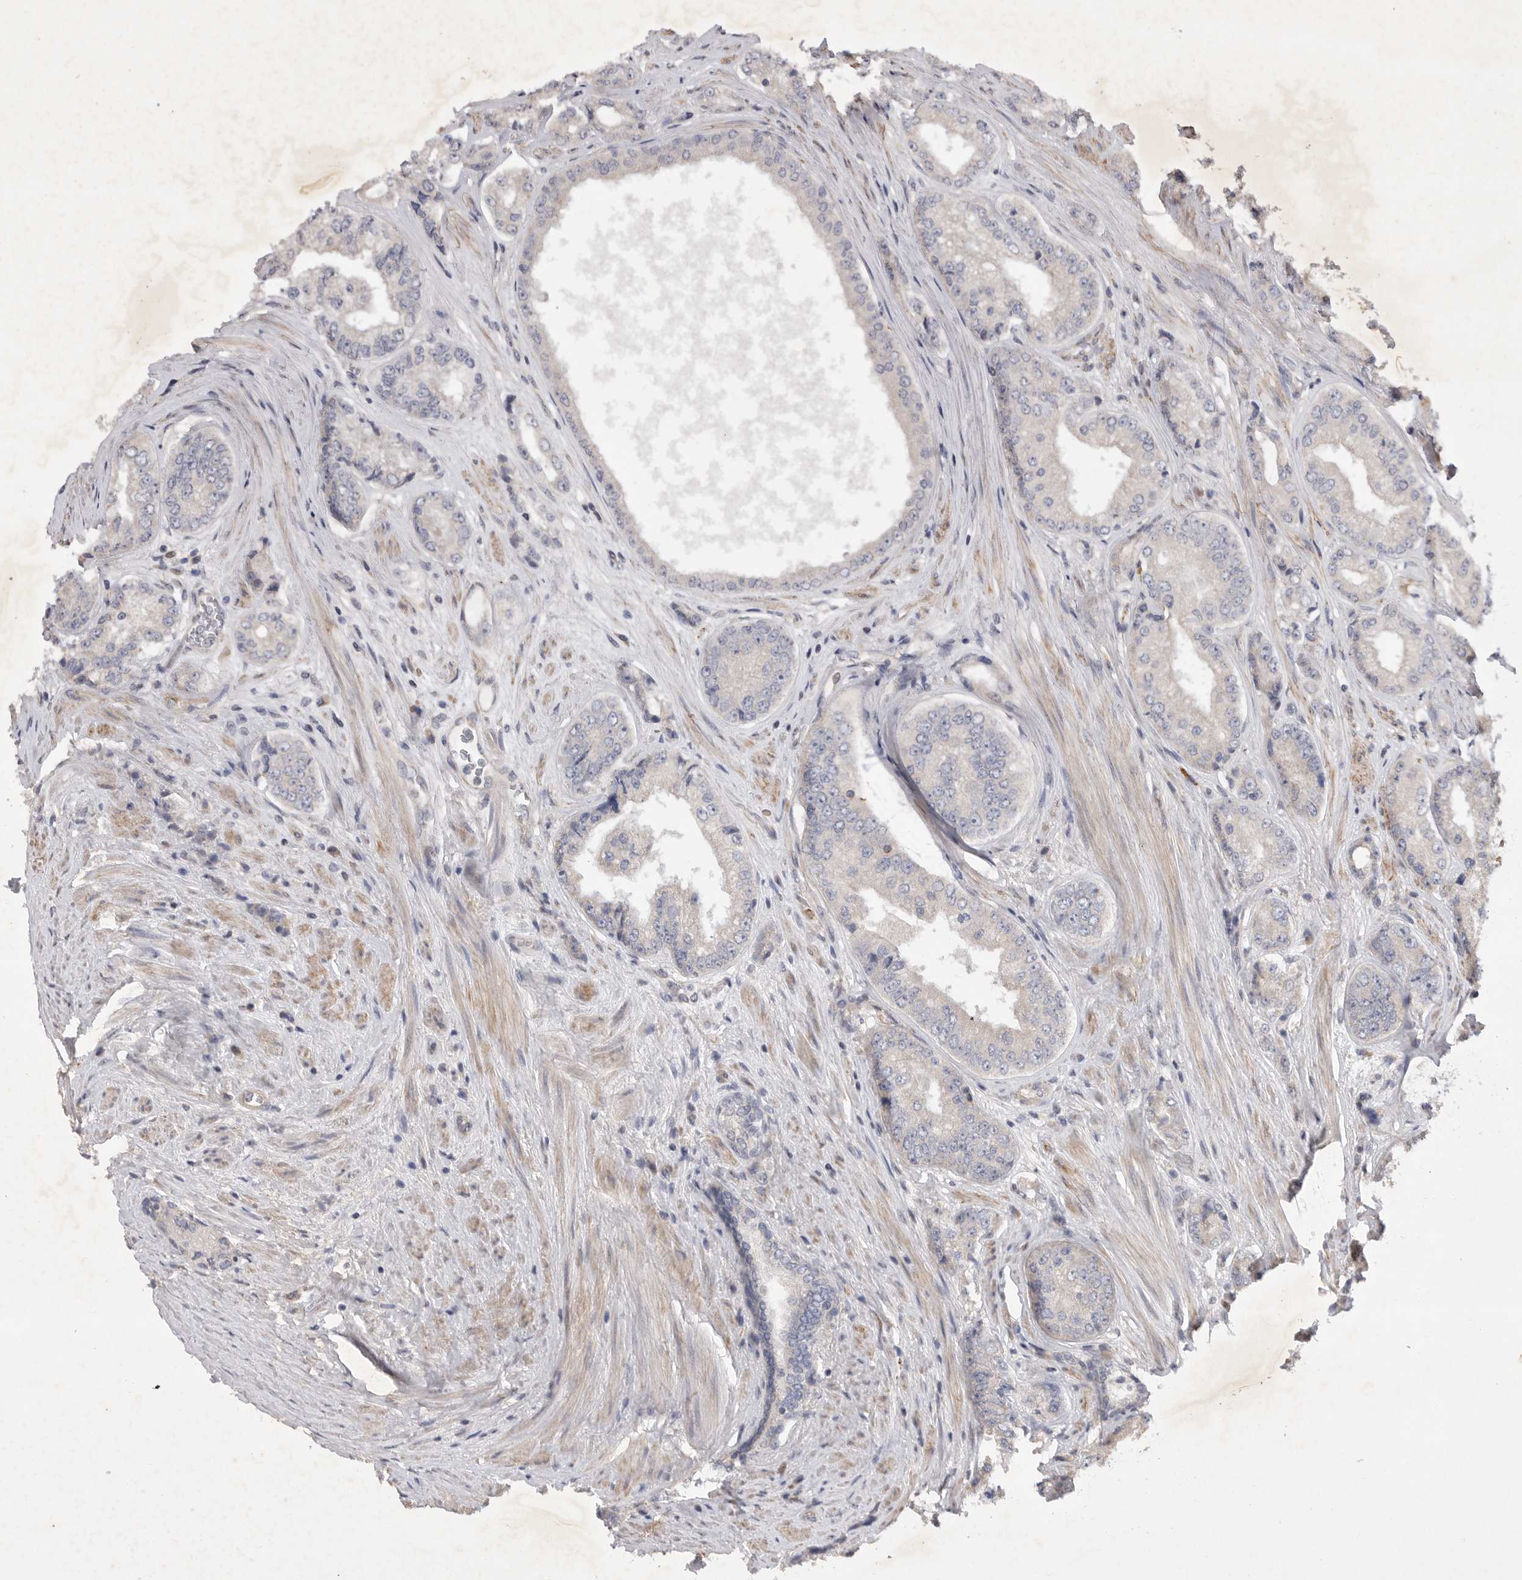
{"staining": {"intensity": "negative", "quantity": "none", "location": "none"}, "tissue": "prostate cancer", "cell_type": "Tumor cells", "image_type": "cancer", "snomed": [{"axis": "morphology", "description": "Adenocarcinoma, High grade"}, {"axis": "topography", "description": "Prostate"}], "caption": "Human prostate cancer (adenocarcinoma (high-grade)) stained for a protein using immunohistochemistry (IHC) demonstrates no staining in tumor cells.", "gene": "EDEM3", "patient": {"sex": "male", "age": 61}}